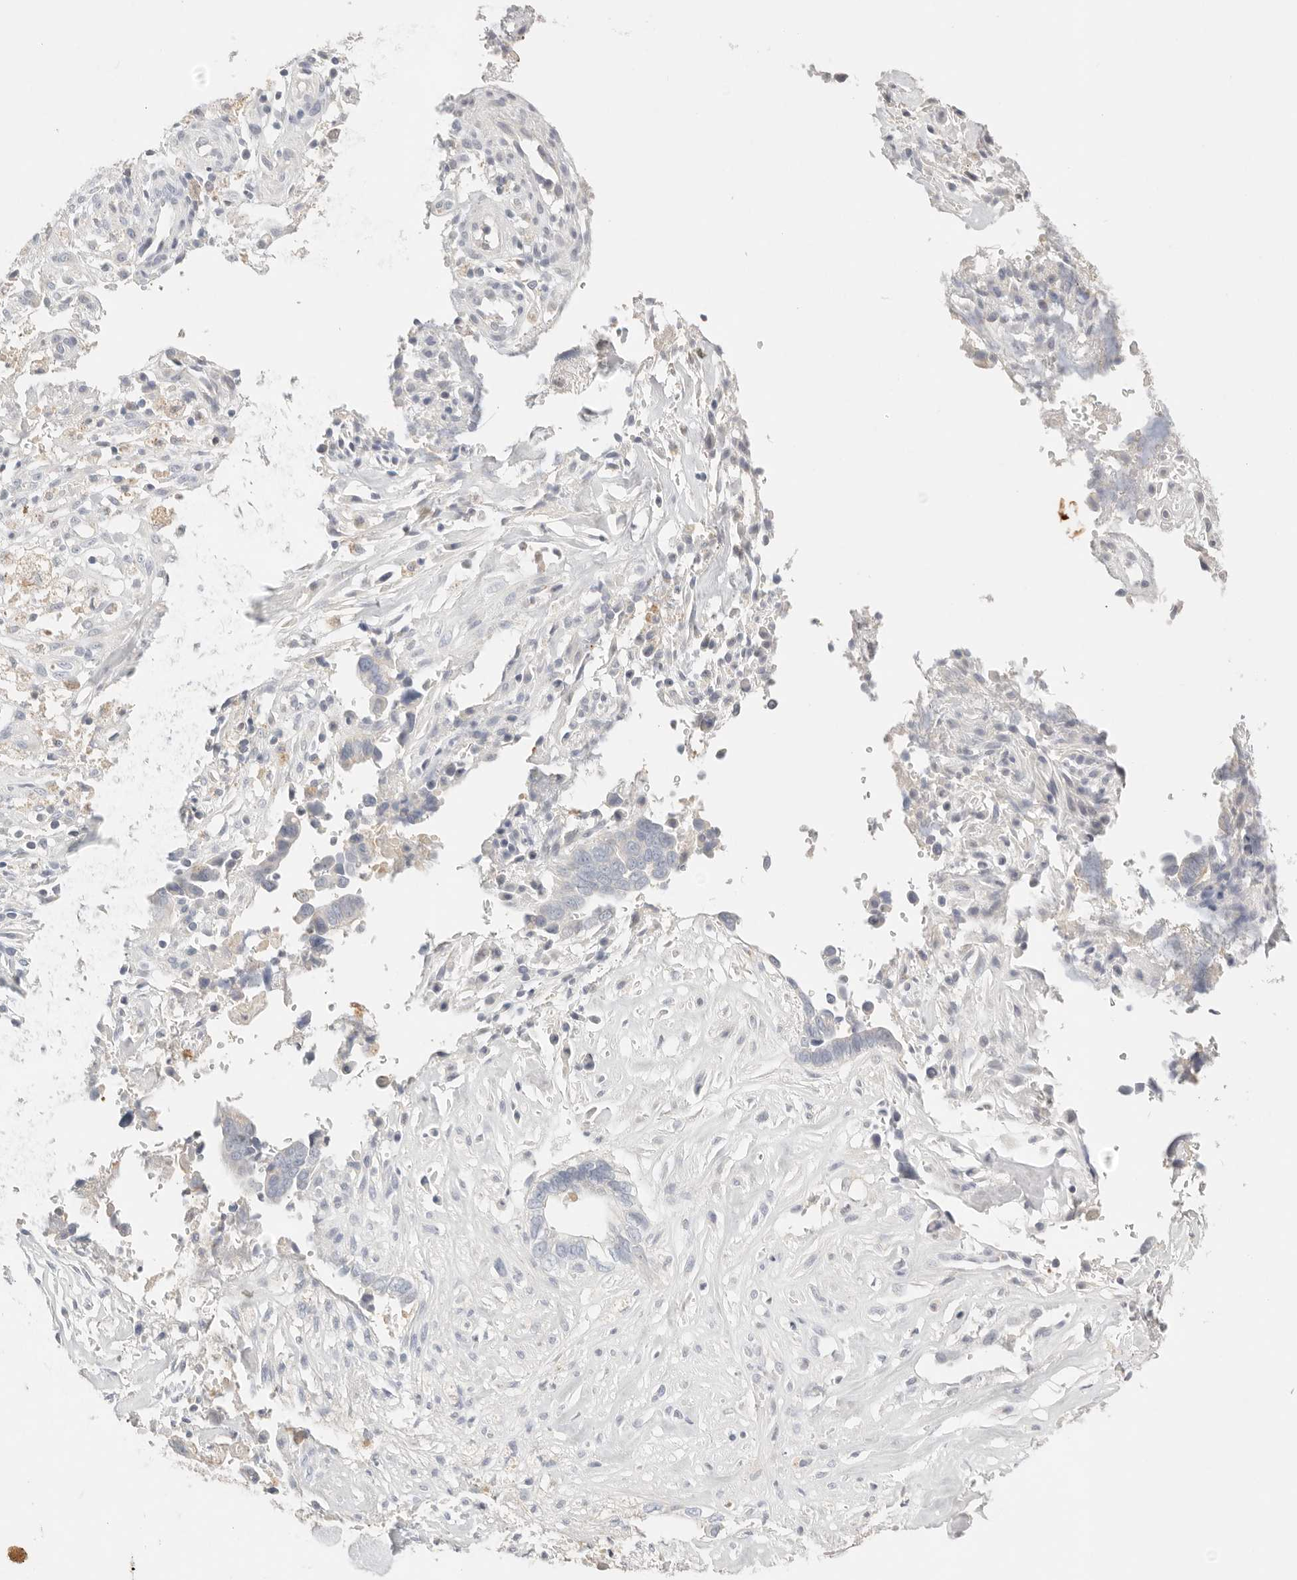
{"staining": {"intensity": "negative", "quantity": "none", "location": "none"}, "tissue": "liver cancer", "cell_type": "Tumor cells", "image_type": "cancer", "snomed": [{"axis": "morphology", "description": "Cholangiocarcinoma"}, {"axis": "topography", "description": "Liver"}], "caption": "DAB immunohistochemical staining of human cholangiocarcinoma (liver) shows no significant staining in tumor cells. The staining is performed using DAB brown chromogen with nuclei counter-stained in using hematoxylin.", "gene": "CEP120", "patient": {"sex": "female", "age": 79}}